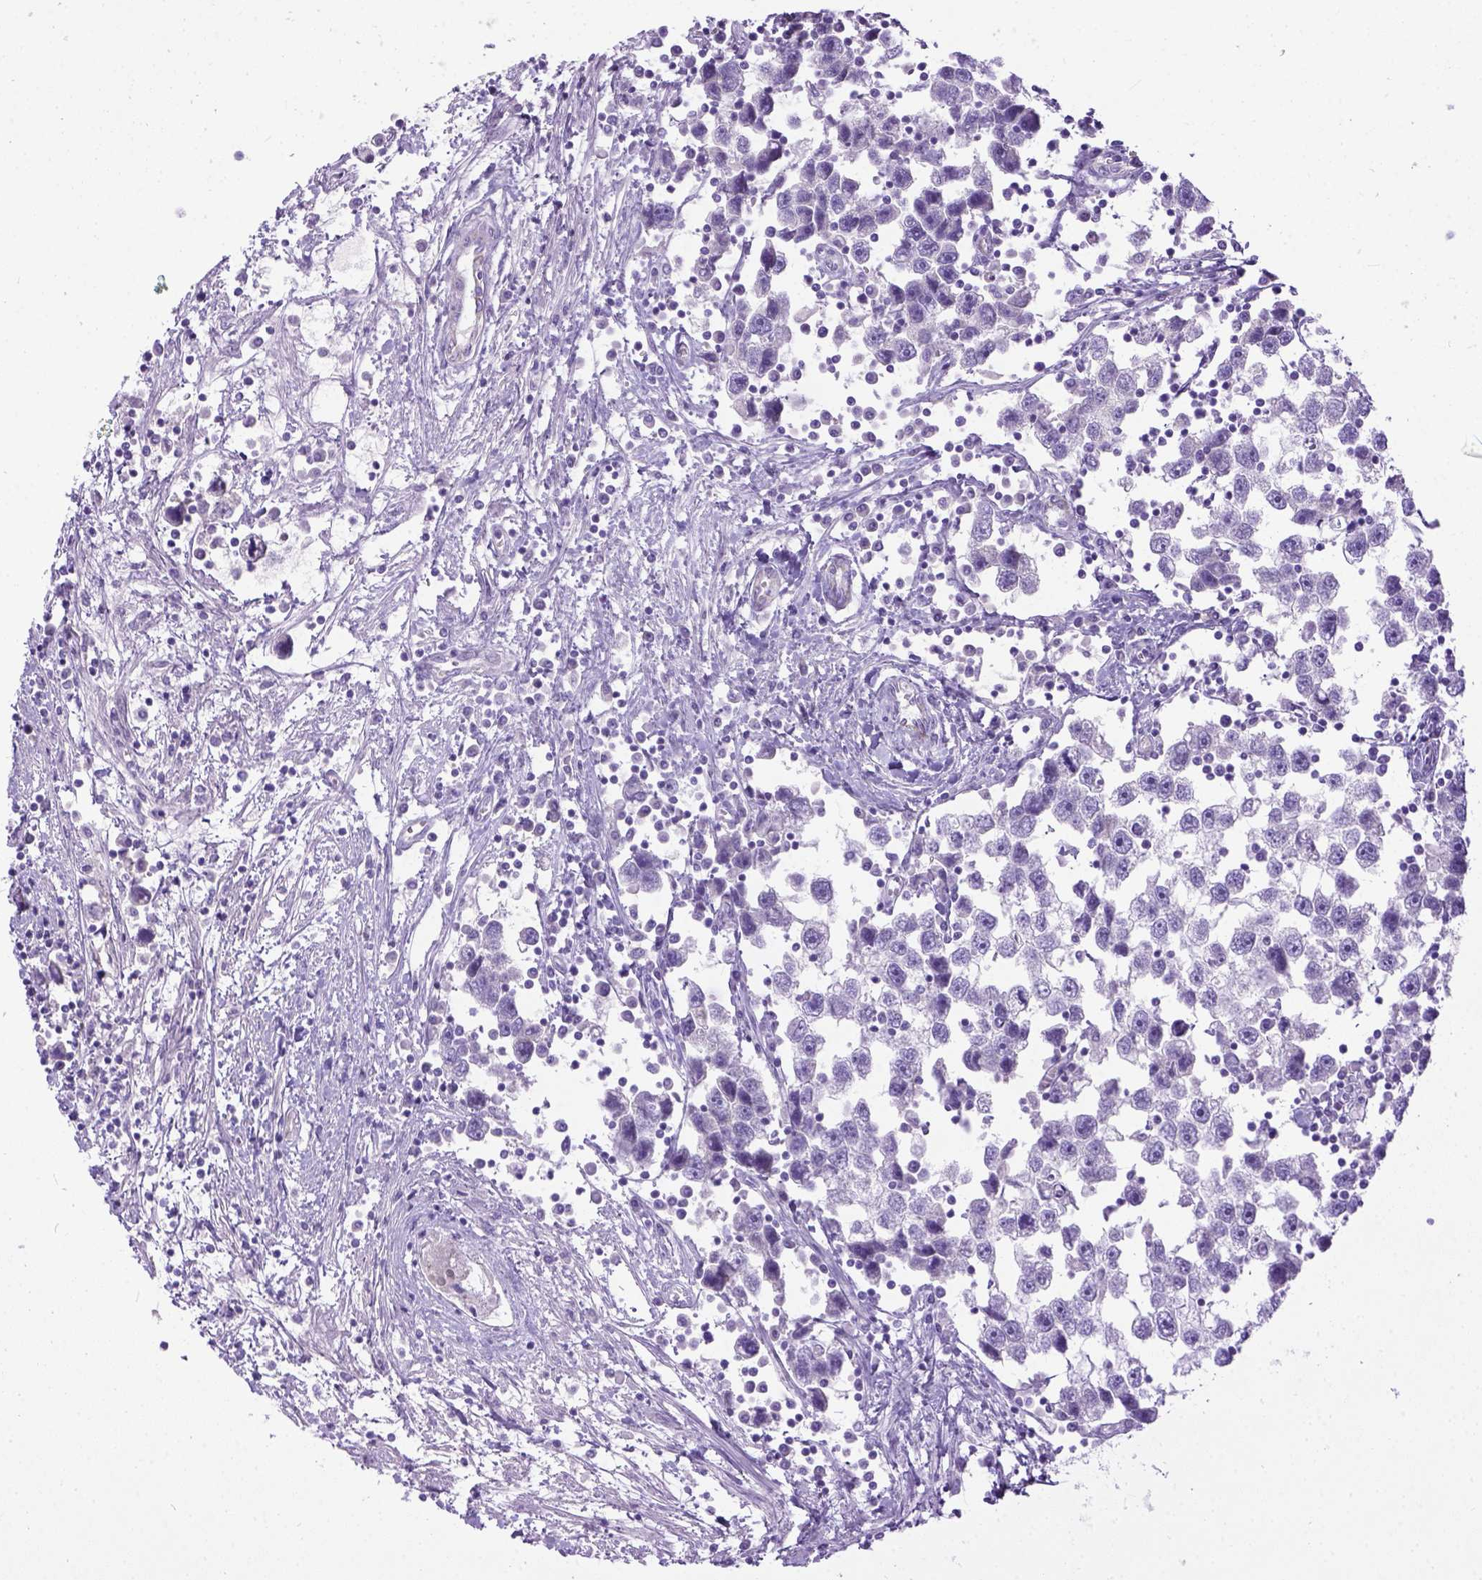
{"staining": {"intensity": "negative", "quantity": "none", "location": "none"}, "tissue": "testis cancer", "cell_type": "Tumor cells", "image_type": "cancer", "snomed": [{"axis": "morphology", "description": "Seminoma, NOS"}, {"axis": "topography", "description": "Testis"}], "caption": "A histopathology image of human testis cancer (seminoma) is negative for staining in tumor cells.", "gene": "PLK5", "patient": {"sex": "male", "age": 30}}